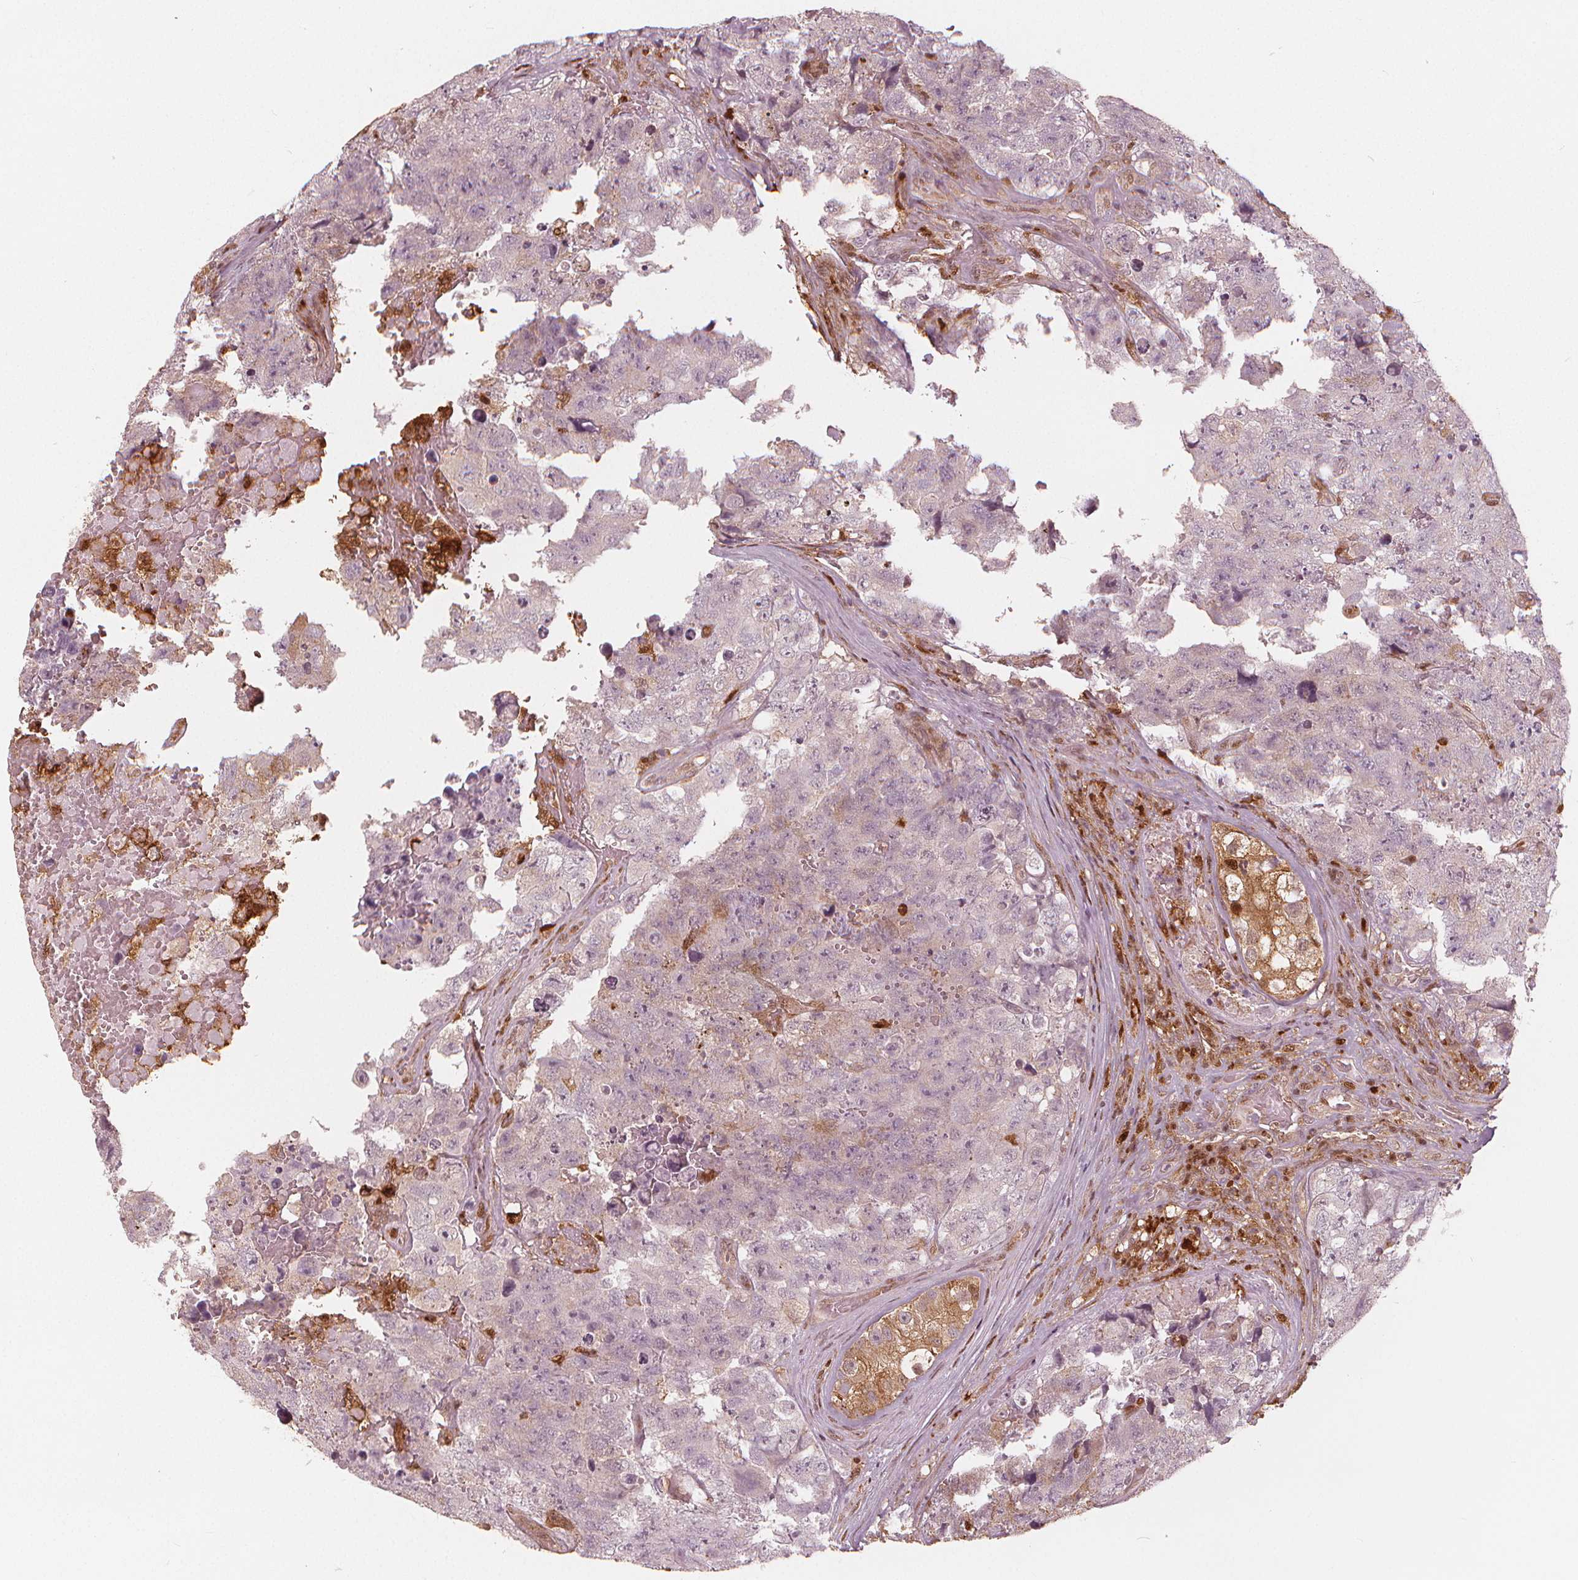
{"staining": {"intensity": "moderate", "quantity": "<25%", "location": "nuclear"}, "tissue": "testis cancer", "cell_type": "Tumor cells", "image_type": "cancer", "snomed": [{"axis": "morphology", "description": "Carcinoma, Embryonal, NOS"}, {"axis": "topography", "description": "Testis"}], "caption": "Protein analysis of testis embryonal carcinoma tissue displays moderate nuclear positivity in approximately <25% of tumor cells. (DAB IHC with brightfield microscopy, high magnification).", "gene": "SQSTM1", "patient": {"sex": "male", "age": 18}}